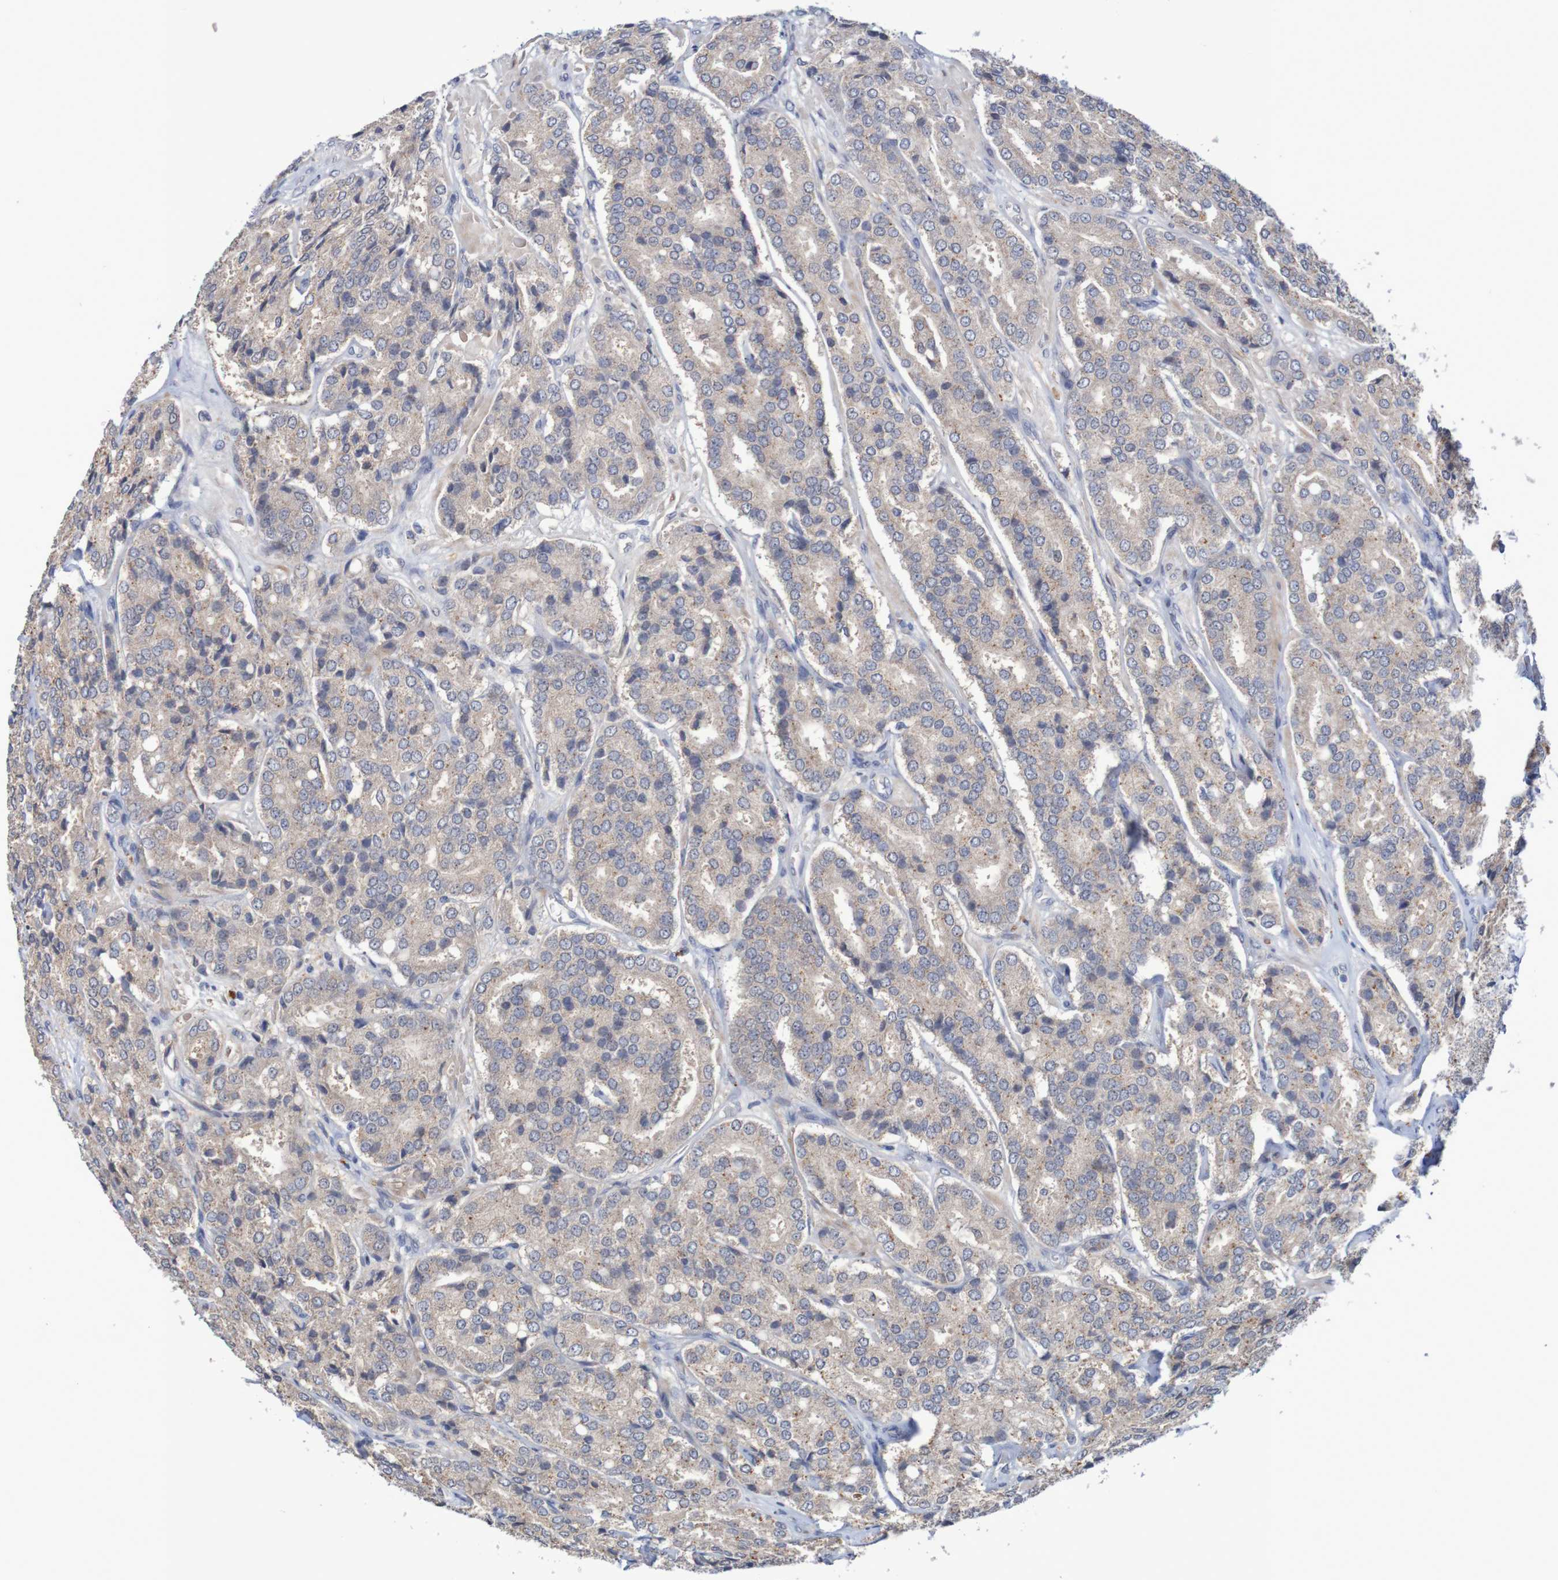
{"staining": {"intensity": "negative", "quantity": "none", "location": "none"}, "tissue": "prostate cancer", "cell_type": "Tumor cells", "image_type": "cancer", "snomed": [{"axis": "morphology", "description": "Adenocarcinoma, High grade"}, {"axis": "topography", "description": "Prostate"}], "caption": "An image of adenocarcinoma (high-grade) (prostate) stained for a protein exhibits no brown staining in tumor cells.", "gene": "FBP2", "patient": {"sex": "male", "age": 65}}